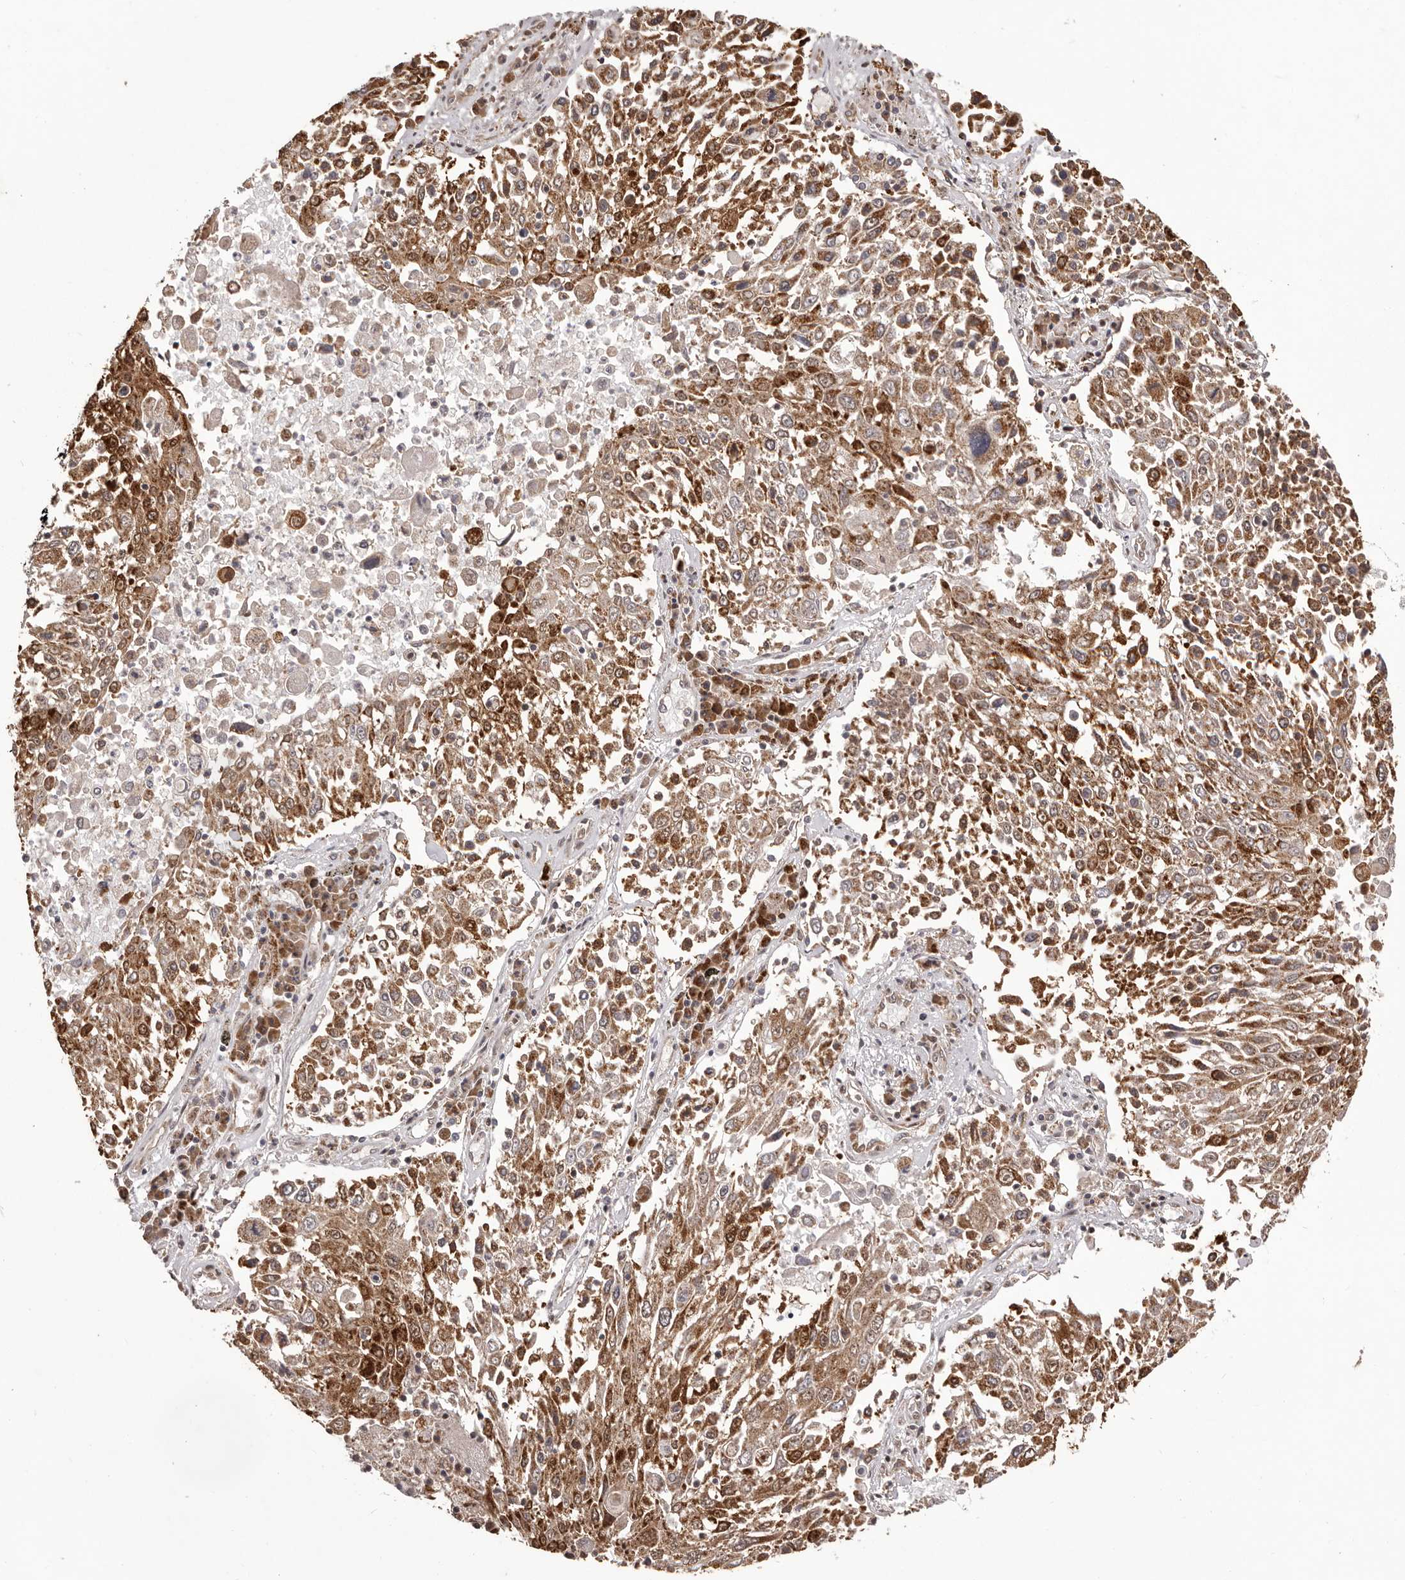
{"staining": {"intensity": "moderate", "quantity": ">75%", "location": "cytoplasmic/membranous"}, "tissue": "lung cancer", "cell_type": "Tumor cells", "image_type": "cancer", "snomed": [{"axis": "morphology", "description": "Squamous cell carcinoma, NOS"}, {"axis": "topography", "description": "Lung"}], "caption": "DAB immunohistochemical staining of human lung squamous cell carcinoma displays moderate cytoplasmic/membranous protein staining in about >75% of tumor cells.", "gene": "GFOD1", "patient": {"sex": "male", "age": 65}}